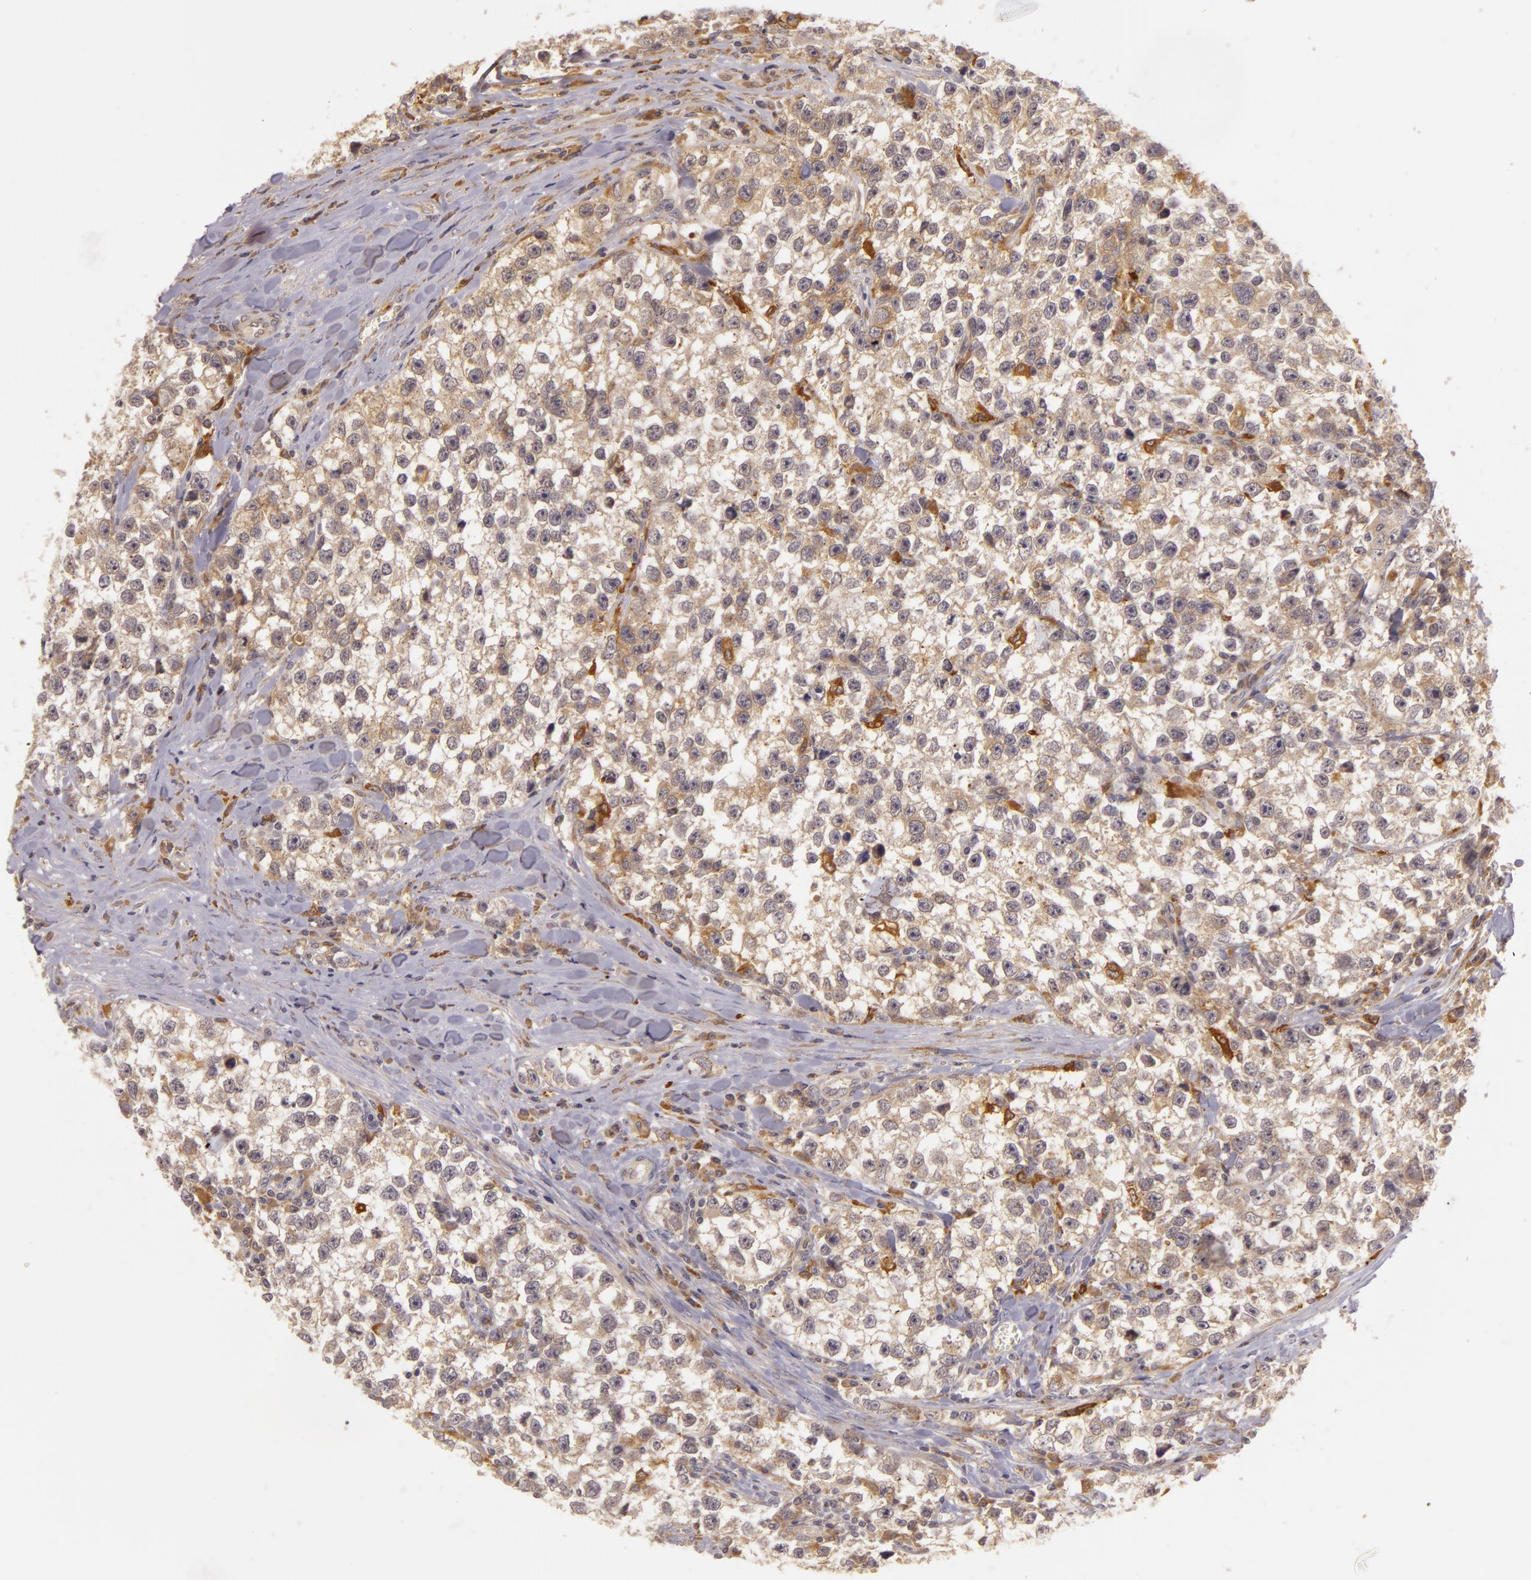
{"staining": {"intensity": "weak", "quantity": ">75%", "location": "cytoplasmic/membranous"}, "tissue": "testis cancer", "cell_type": "Tumor cells", "image_type": "cancer", "snomed": [{"axis": "morphology", "description": "Seminoma, NOS"}, {"axis": "morphology", "description": "Carcinoma, Embryonal, NOS"}, {"axis": "topography", "description": "Testis"}], "caption": "A brown stain labels weak cytoplasmic/membranous positivity of a protein in testis cancer tumor cells.", "gene": "PPP1R3F", "patient": {"sex": "male", "age": 30}}